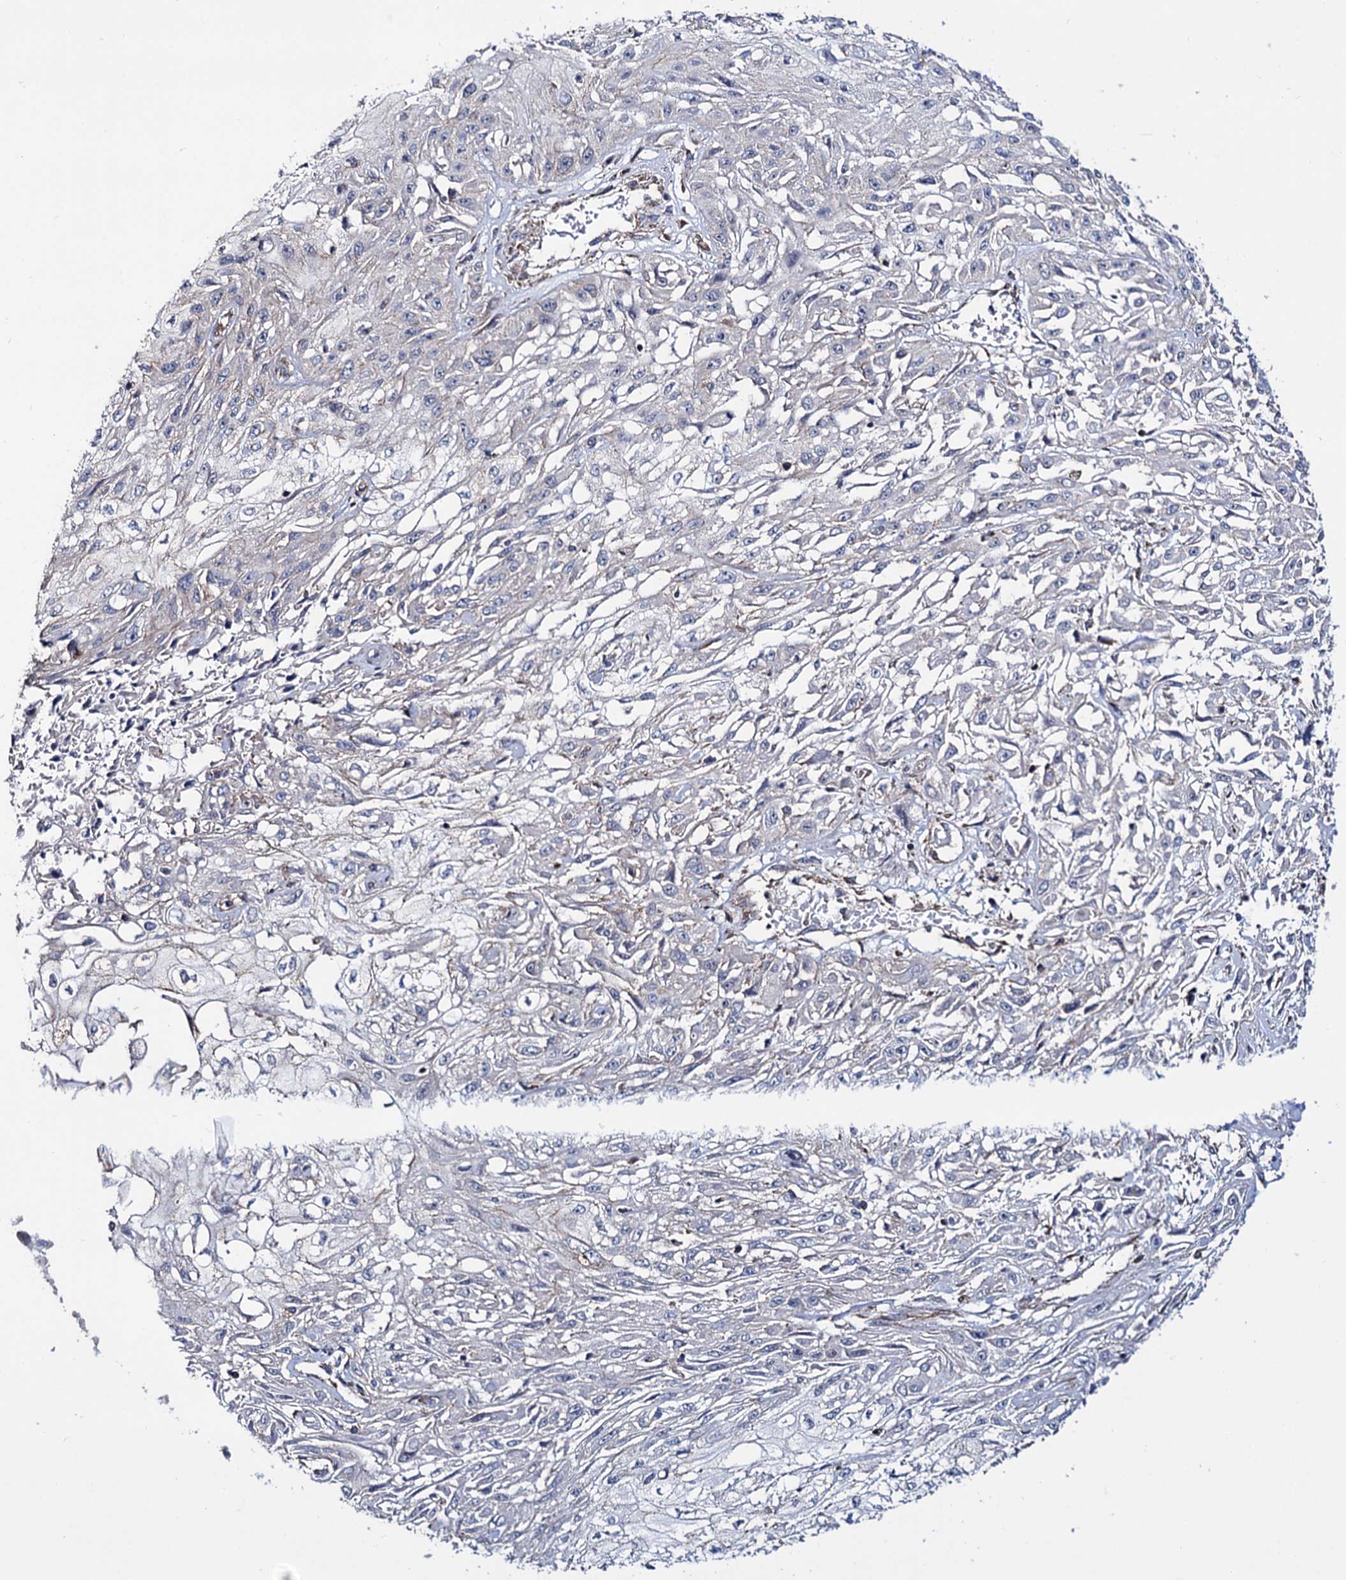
{"staining": {"intensity": "negative", "quantity": "none", "location": "none"}, "tissue": "skin cancer", "cell_type": "Tumor cells", "image_type": "cancer", "snomed": [{"axis": "morphology", "description": "Squamous cell carcinoma, NOS"}, {"axis": "morphology", "description": "Squamous cell carcinoma, metastatic, NOS"}, {"axis": "topography", "description": "Skin"}, {"axis": "topography", "description": "Lymph node"}], "caption": "IHC micrograph of neoplastic tissue: squamous cell carcinoma (skin) stained with DAB displays no significant protein expression in tumor cells.", "gene": "DEF6", "patient": {"sex": "male", "age": 75}}